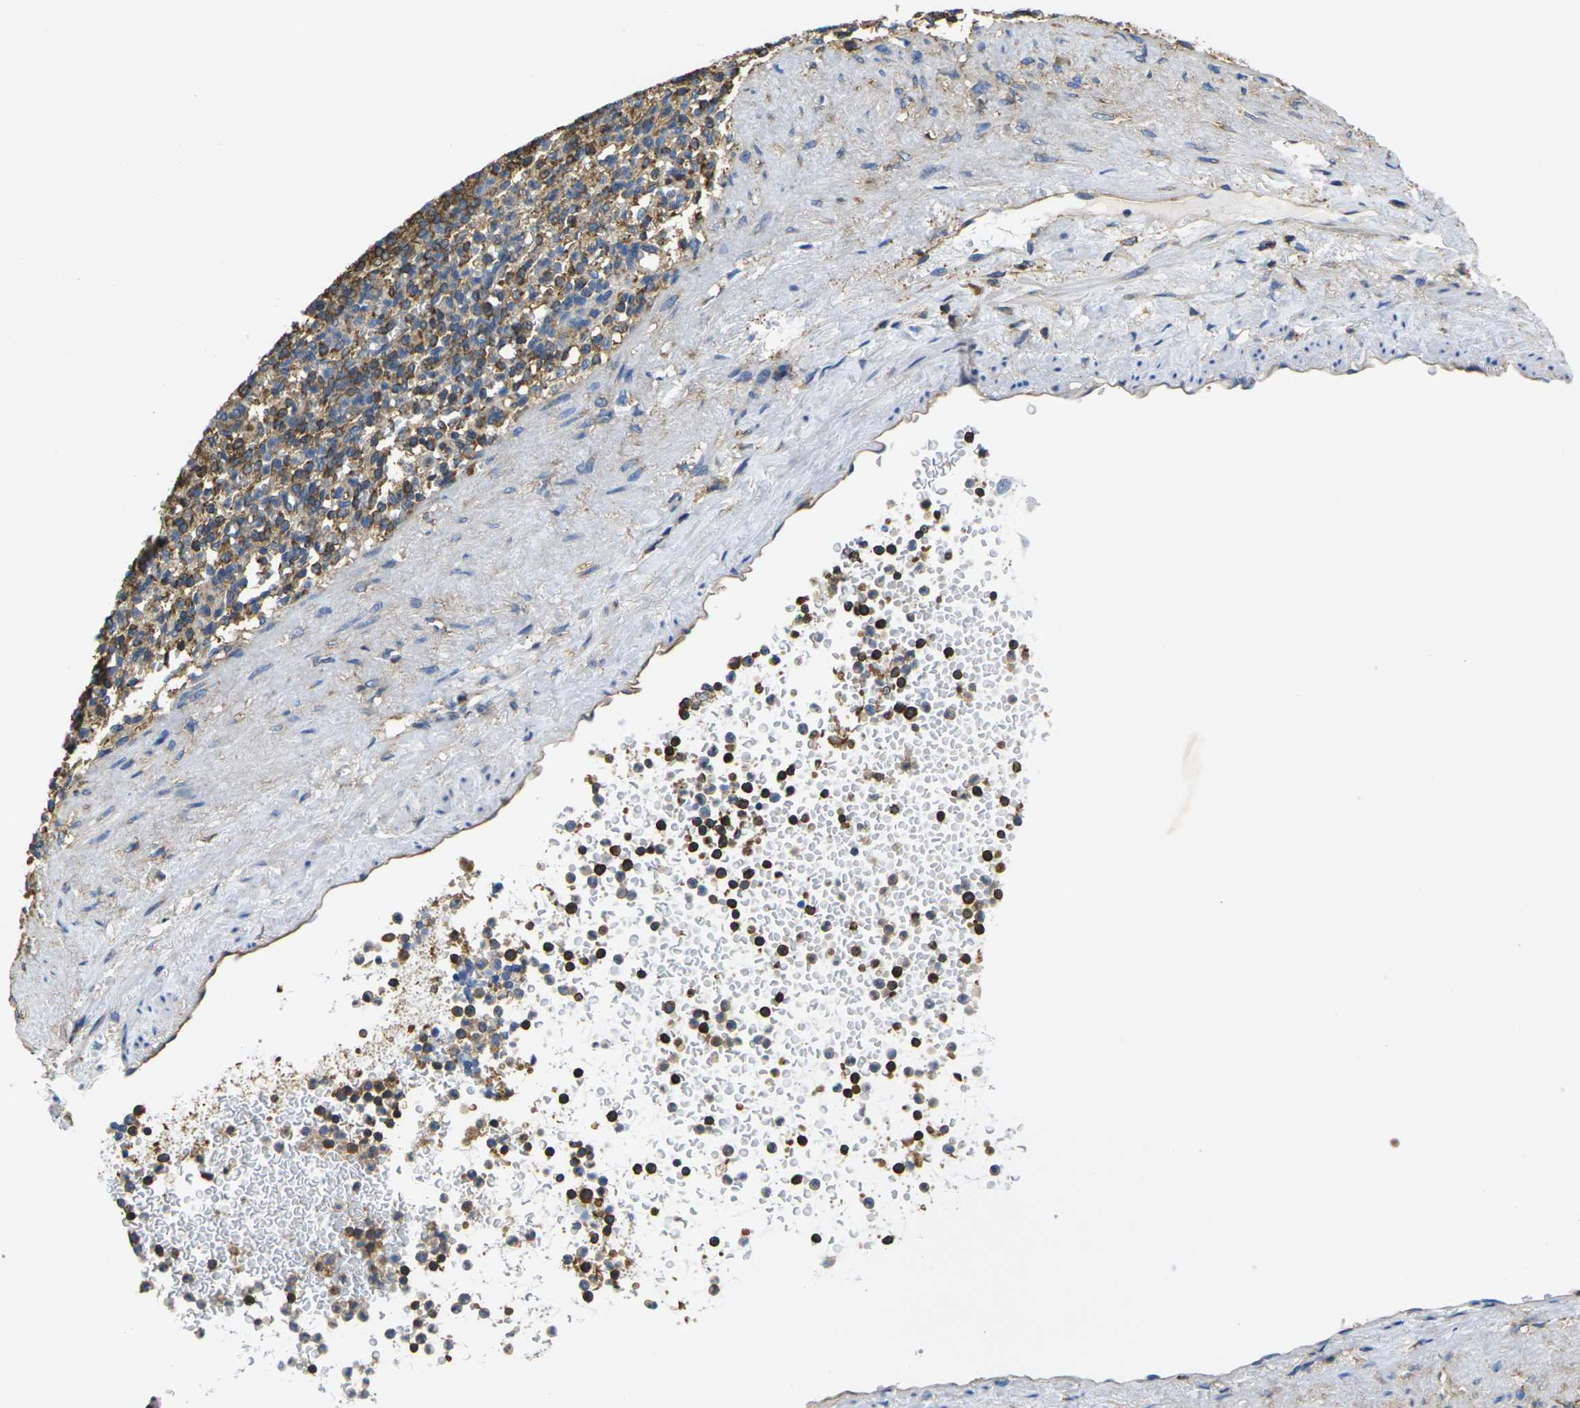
{"staining": {"intensity": "moderate", "quantity": "25%-75%", "location": "cytoplasmic/membranous"}, "tissue": "spleen", "cell_type": "Cells in red pulp", "image_type": "normal", "snomed": [{"axis": "morphology", "description": "Normal tissue, NOS"}, {"axis": "topography", "description": "Spleen"}], "caption": "High-power microscopy captured an immunohistochemistry (IHC) image of benign spleen, revealing moderate cytoplasmic/membranous positivity in approximately 25%-75% of cells in red pulp. (Brightfield microscopy of DAB IHC at high magnification).", "gene": "FAM110D", "patient": {"sex": "female", "age": 74}}